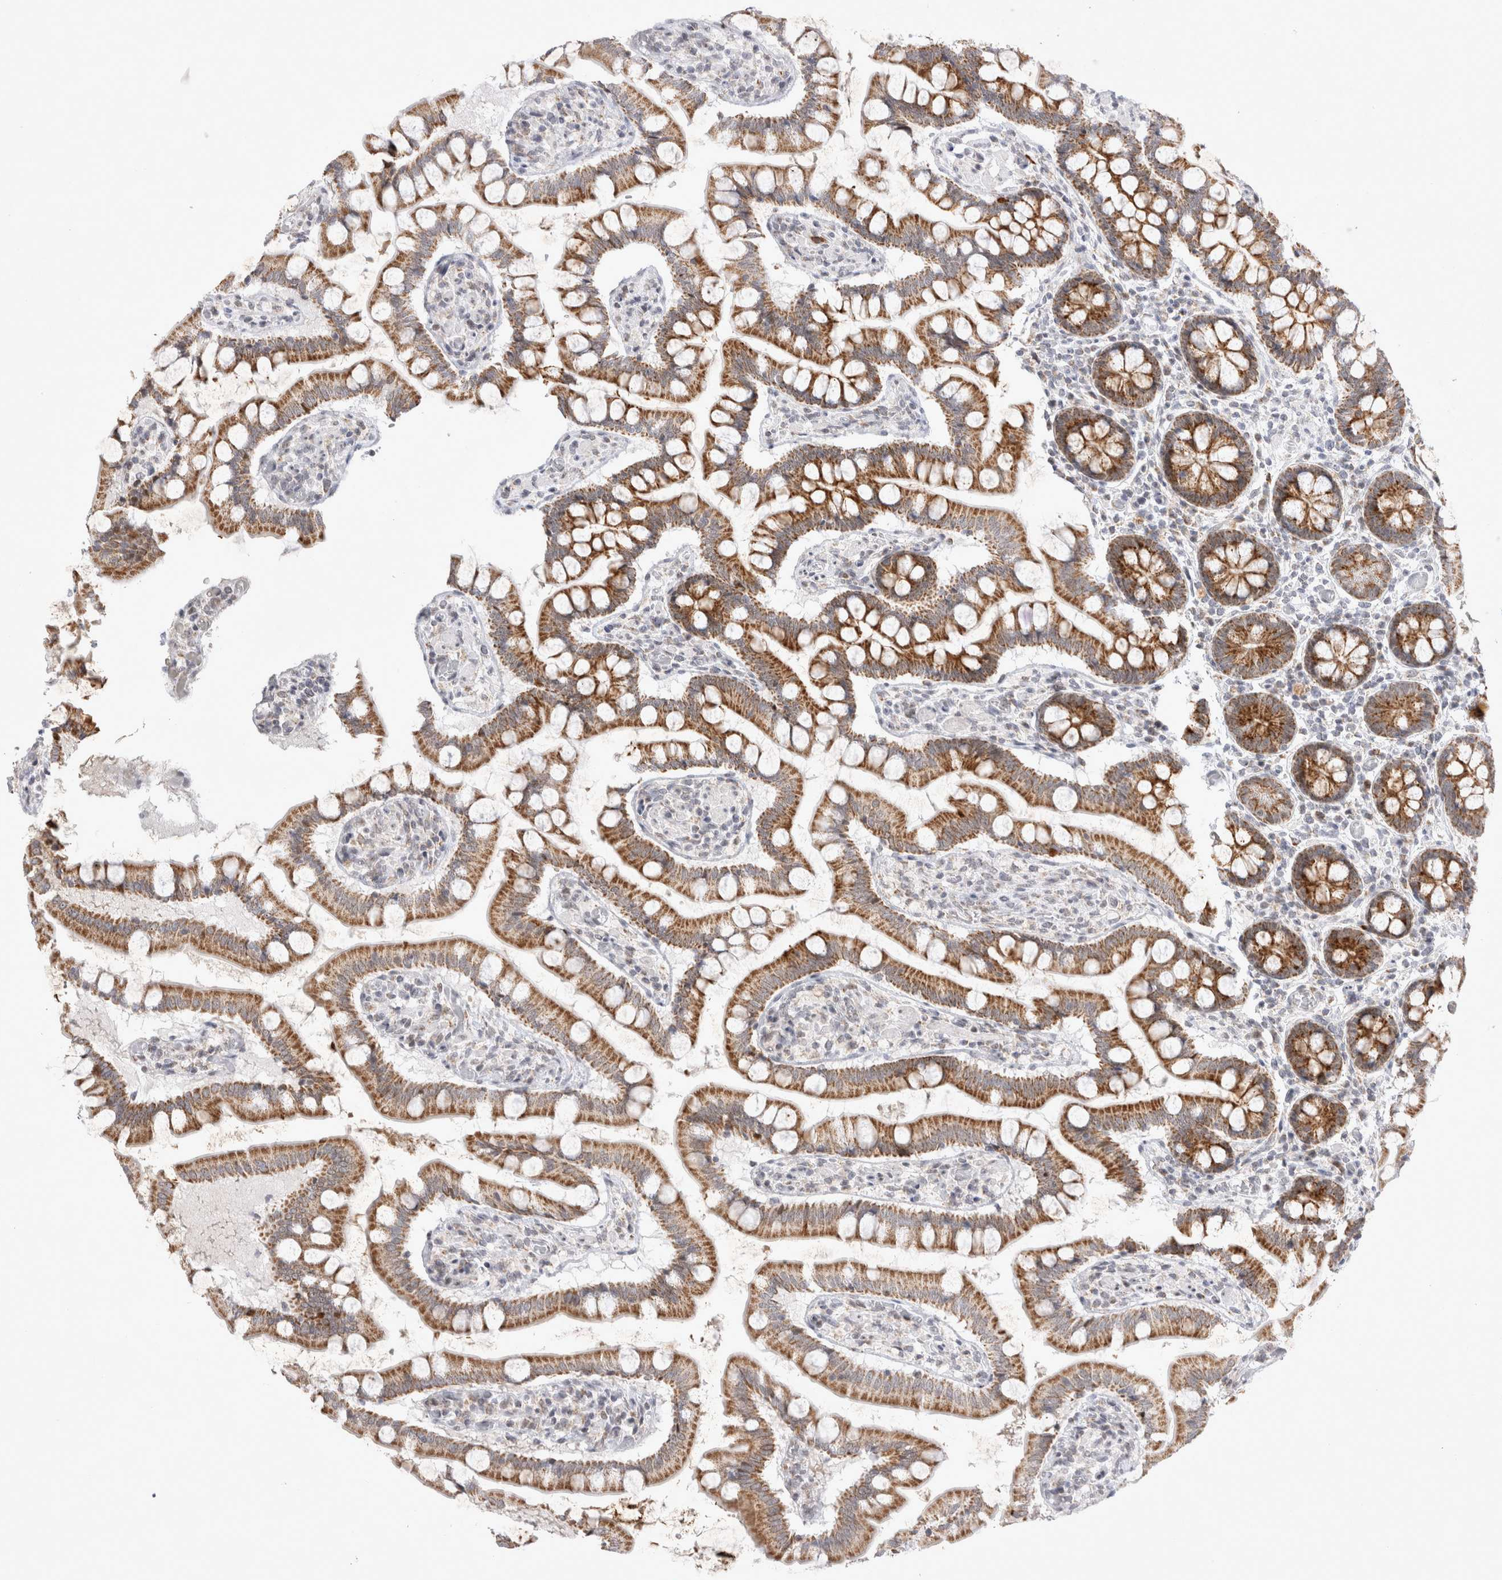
{"staining": {"intensity": "moderate", "quantity": "25%-75%", "location": "cytoplasmic/membranous"}, "tissue": "small intestine", "cell_type": "Glandular cells", "image_type": "normal", "snomed": [{"axis": "morphology", "description": "Normal tissue, NOS"}, {"axis": "topography", "description": "Small intestine"}], "caption": "This image demonstrates IHC staining of normal human small intestine, with medium moderate cytoplasmic/membranous positivity in approximately 25%-75% of glandular cells.", "gene": "MRPL37", "patient": {"sex": "male", "age": 41}}